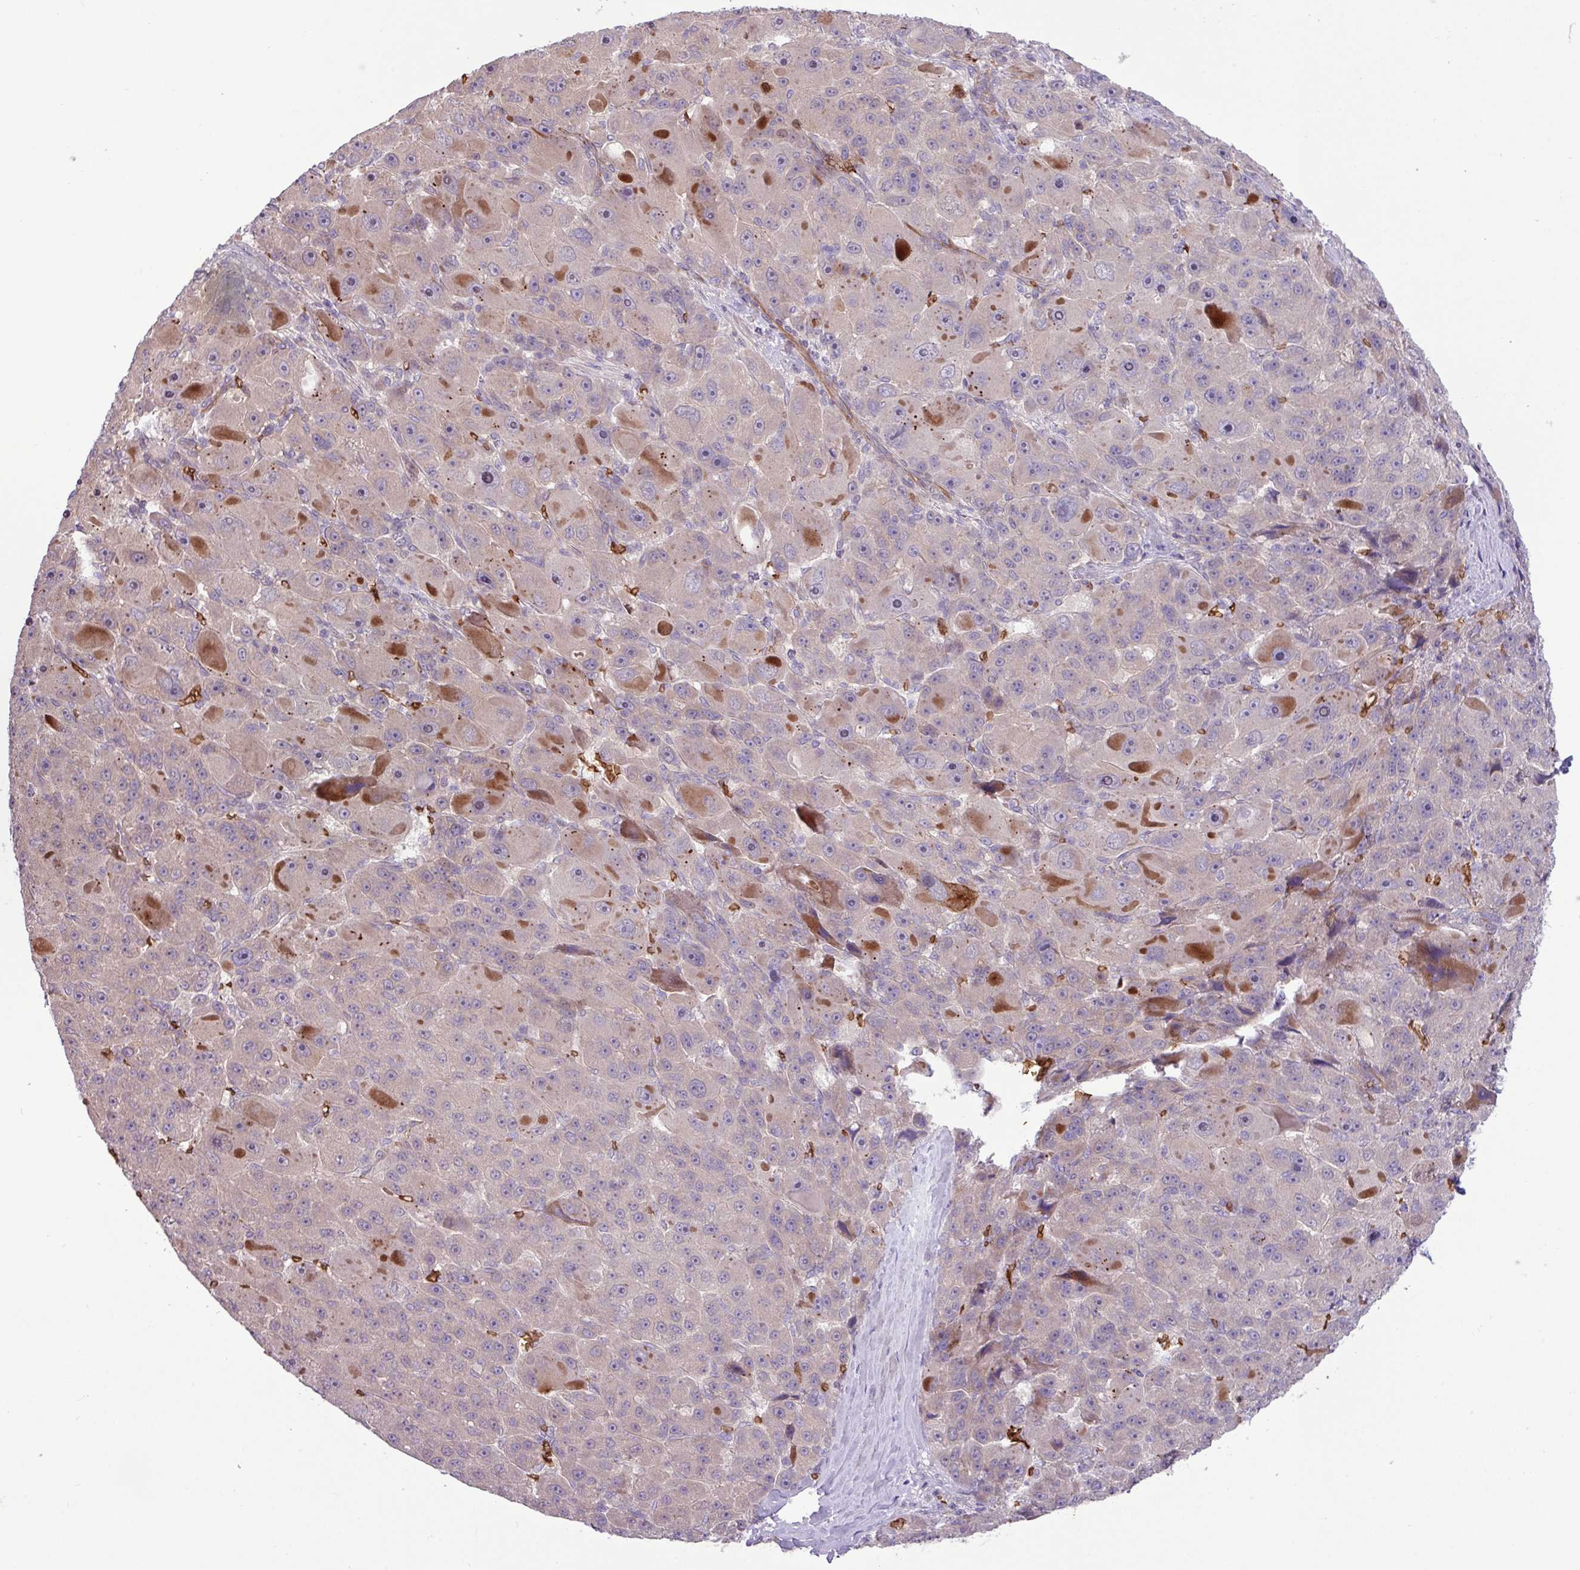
{"staining": {"intensity": "negative", "quantity": "none", "location": "none"}, "tissue": "liver cancer", "cell_type": "Tumor cells", "image_type": "cancer", "snomed": [{"axis": "morphology", "description": "Carcinoma, Hepatocellular, NOS"}, {"axis": "topography", "description": "Liver"}], "caption": "Immunohistochemical staining of liver hepatocellular carcinoma reveals no significant staining in tumor cells.", "gene": "RAD21L1", "patient": {"sex": "male", "age": 76}}